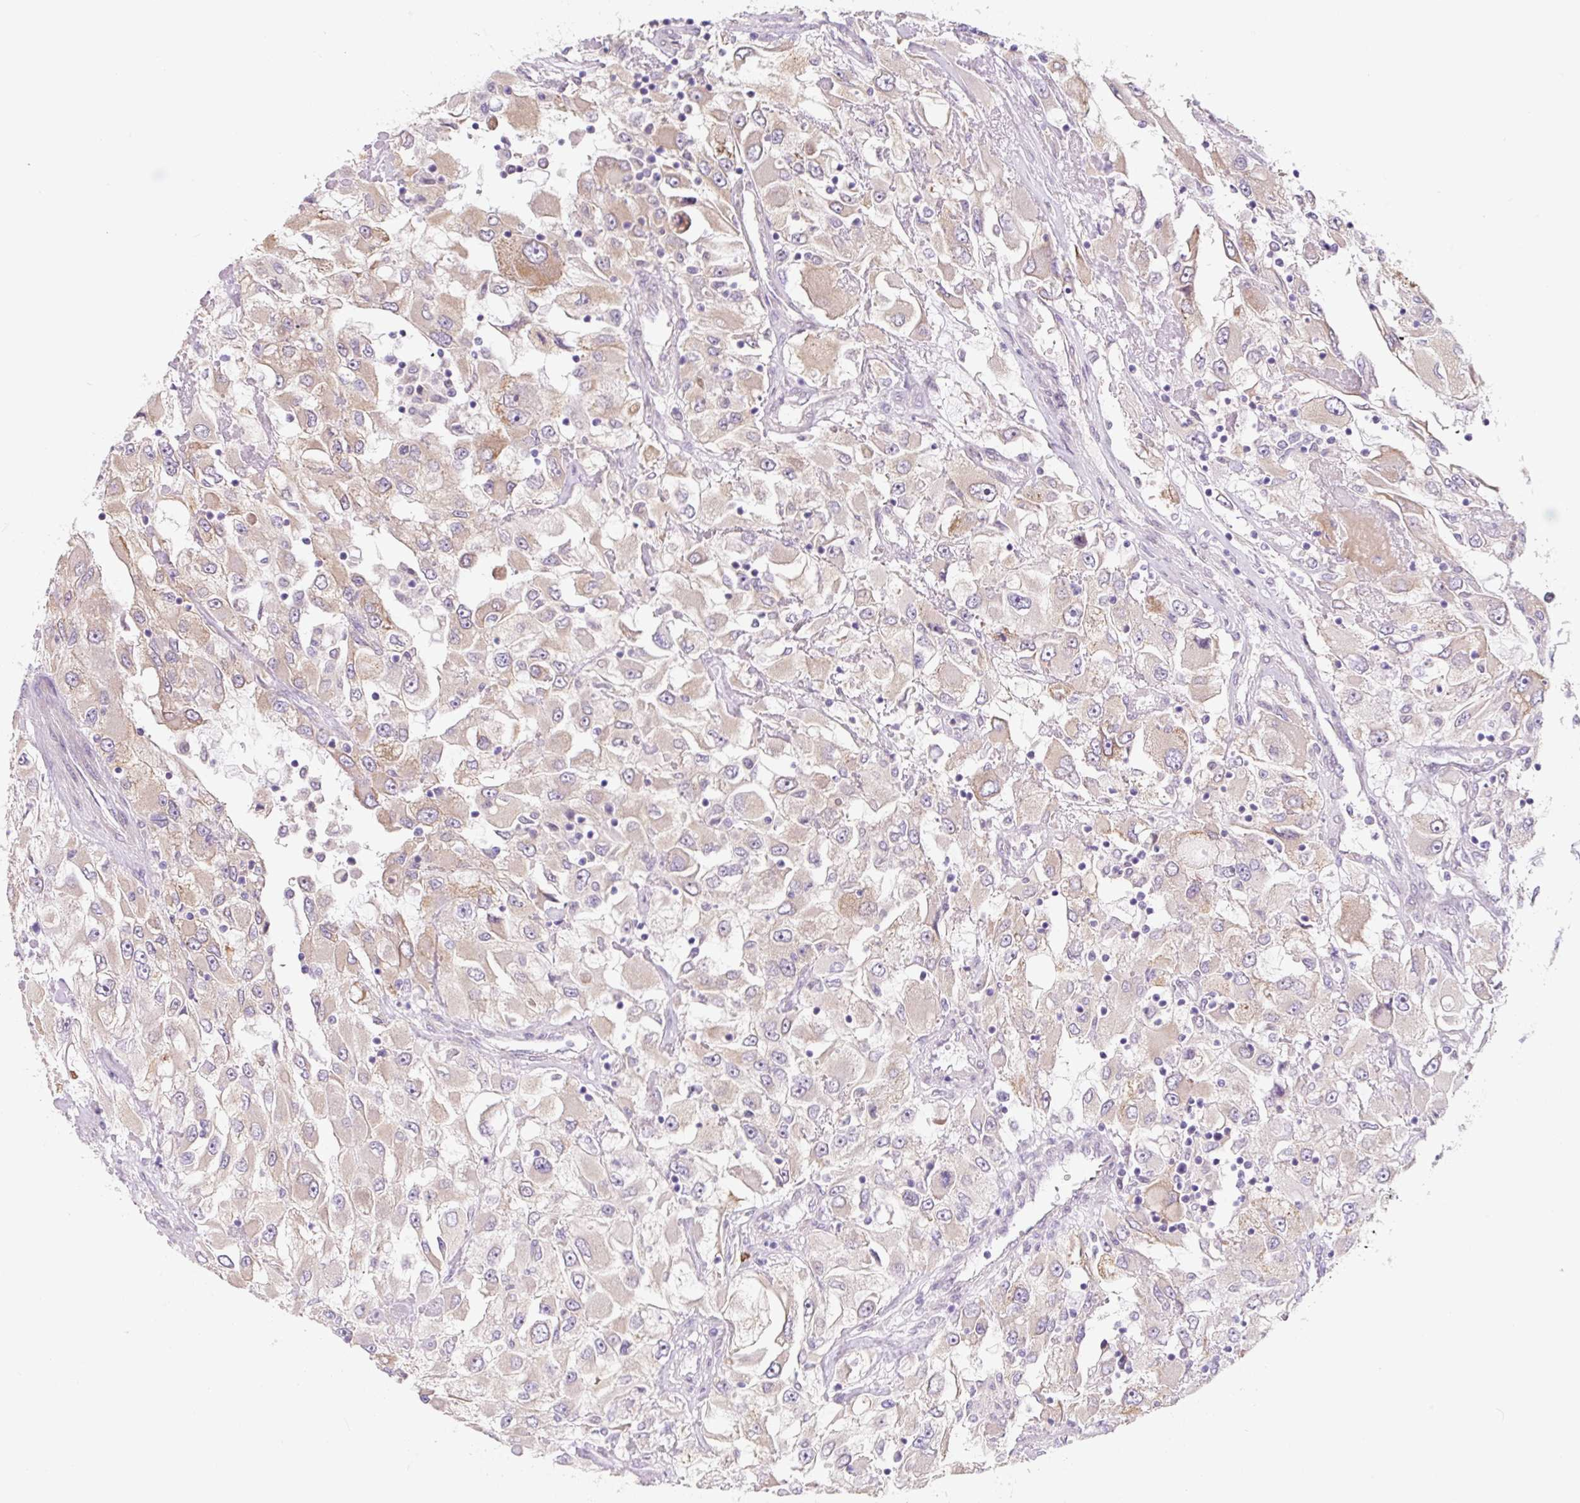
{"staining": {"intensity": "weak", "quantity": "<25%", "location": "cytoplasmic/membranous"}, "tissue": "renal cancer", "cell_type": "Tumor cells", "image_type": "cancer", "snomed": [{"axis": "morphology", "description": "Adenocarcinoma, NOS"}, {"axis": "topography", "description": "Kidney"}], "caption": "Human renal cancer stained for a protein using IHC shows no positivity in tumor cells.", "gene": "ASRGL1", "patient": {"sex": "female", "age": 52}}